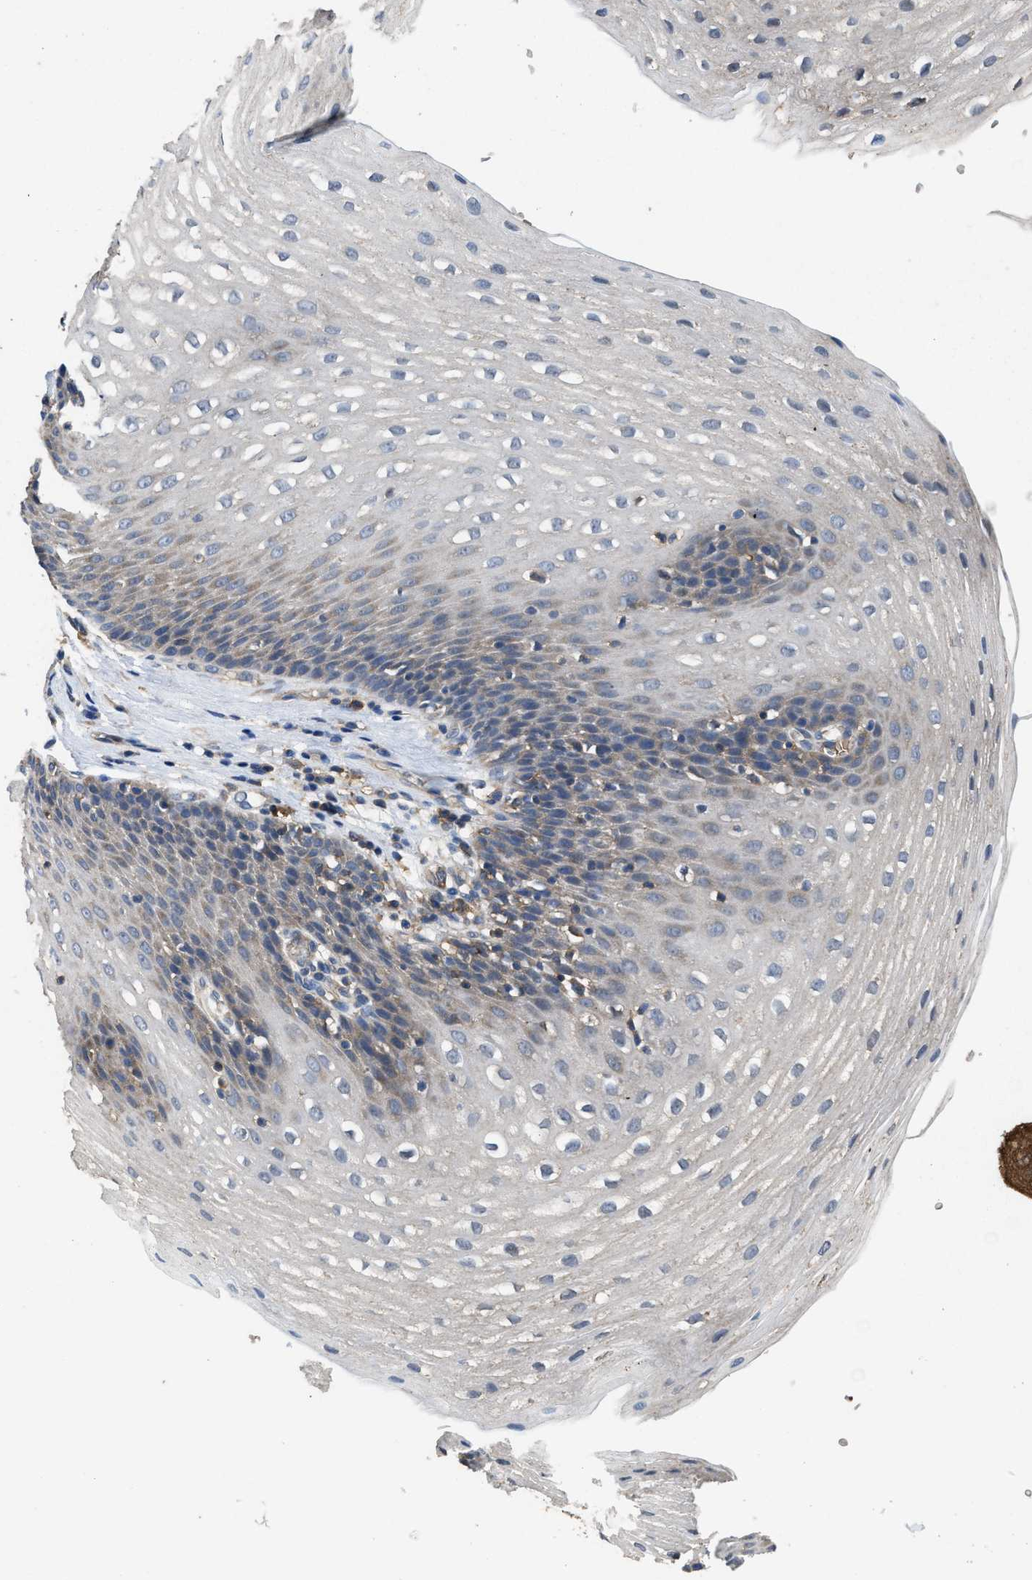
{"staining": {"intensity": "weak", "quantity": "<25%", "location": "cytoplasmic/membranous"}, "tissue": "esophagus", "cell_type": "Squamous epithelial cells", "image_type": "normal", "snomed": [{"axis": "morphology", "description": "Normal tissue, NOS"}, {"axis": "topography", "description": "Esophagus"}], "caption": "This is a histopathology image of immunohistochemistry (IHC) staining of unremarkable esophagus, which shows no positivity in squamous epithelial cells.", "gene": "LINGO2", "patient": {"sex": "male", "age": 48}}